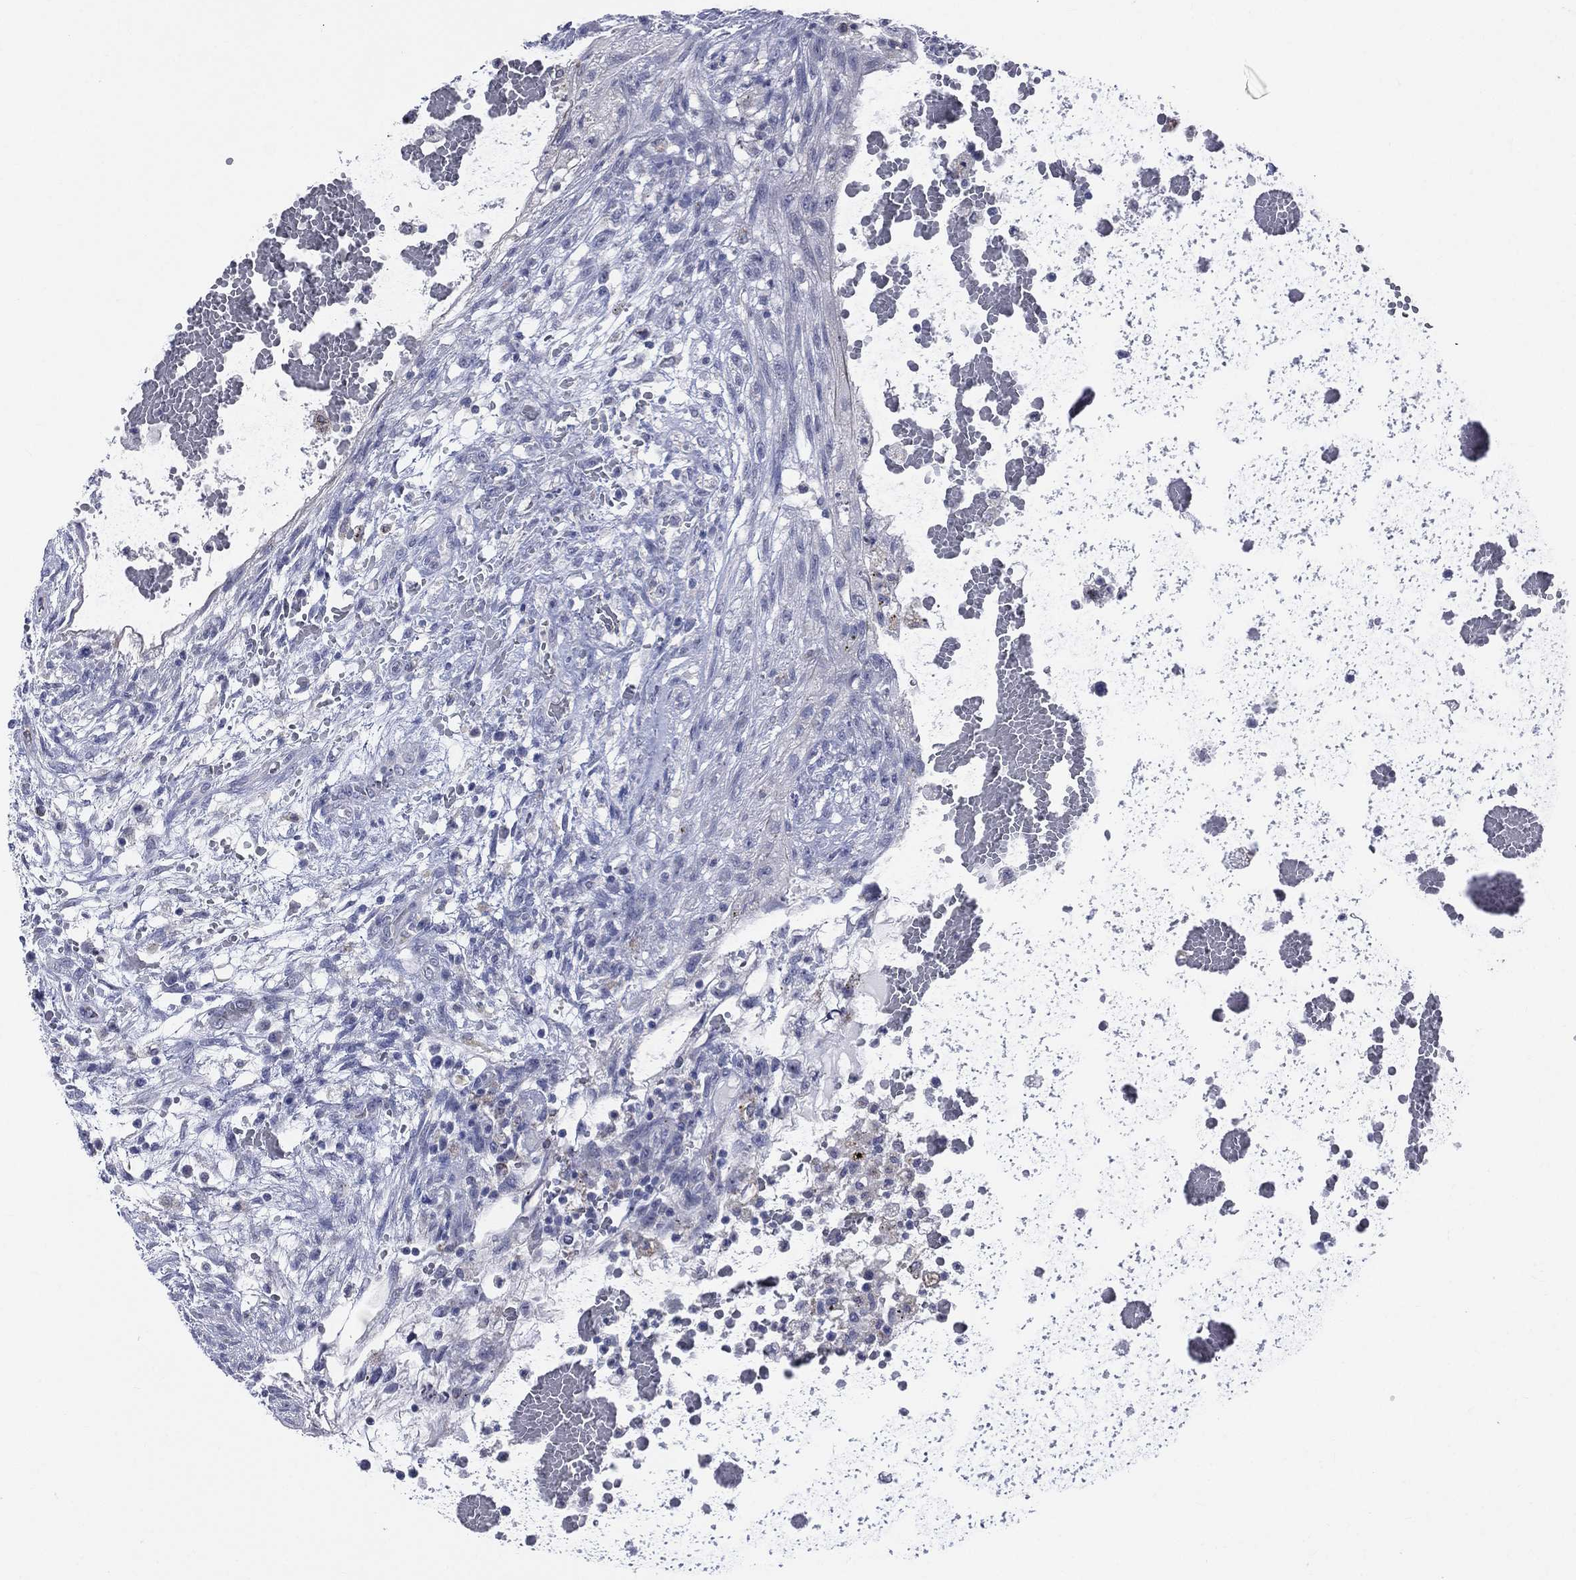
{"staining": {"intensity": "negative", "quantity": "none", "location": "none"}, "tissue": "testis cancer", "cell_type": "Tumor cells", "image_type": "cancer", "snomed": [{"axis": "morphology", "description": "Normal tissue, NOS"}, {"axis": "morphology", "description": "Carcinoma, Embryonal, NOS"}, {"axis": "topography", "description": "Testis"}, {"axis": "topography", "description": "Epididymis"}], "caption": "The immunohistochemistry image has no significant expression in tumor cells of testis embryonal carcinoma tissue. (Brightfield microscopy of DAB immunohistochemistry at high magnification).", "gene": "AKAP3", "patient": {"sex": "male", "age": 32}}